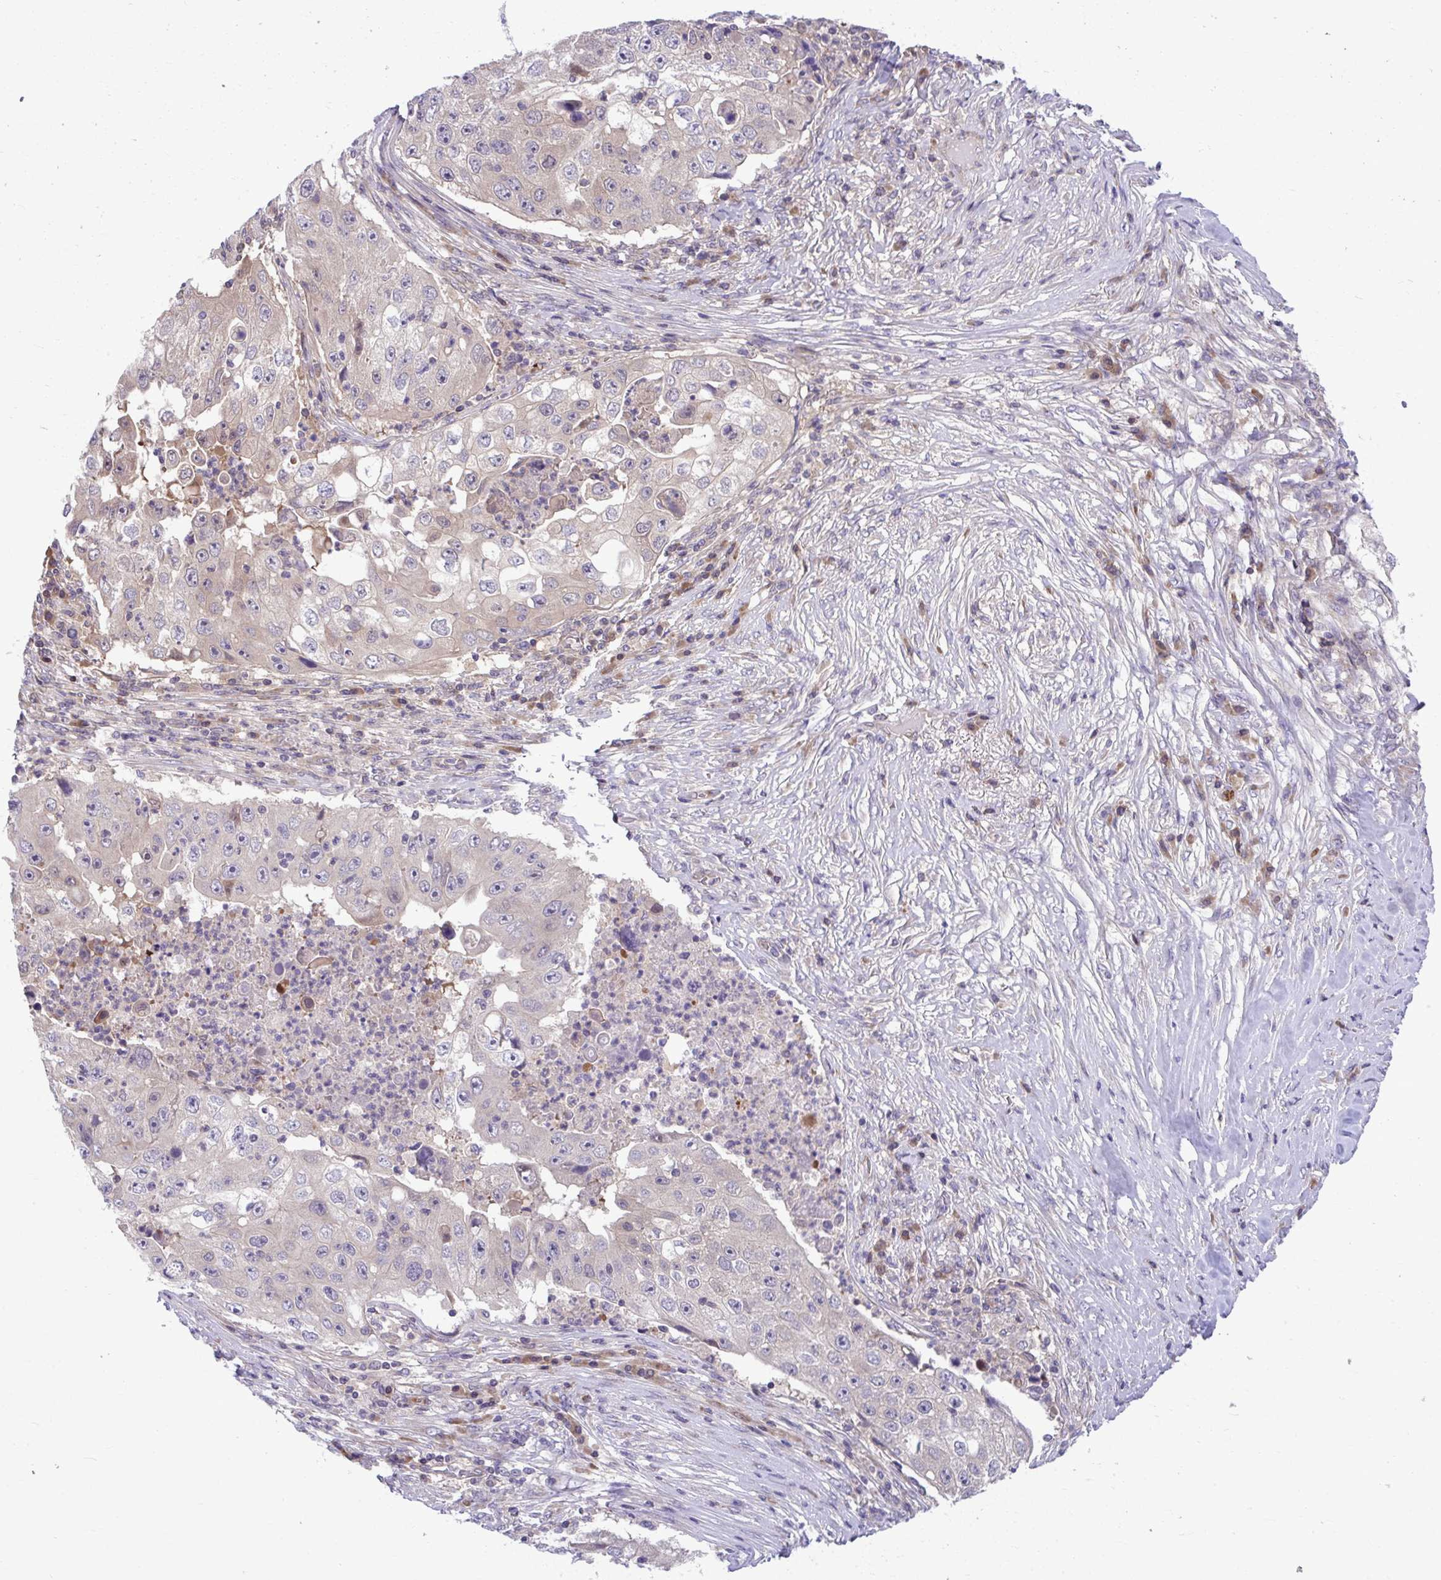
{"staining": {"intensity": "negative", "quantity": "none", "location": "none"}, "tissue": "lung cancer", "cell_type": "Tumor cells", "image_type": "cancer", "snomed": [{"axis": "morphology", "description": "Squamous cell carcinoma, NOS"}, {"axis": "topography", "description": "Lung"}], "caption": "Immunohistochemical staining of human lung cancer demonstrates no significant positivity in tumor cells.", "gene": "PCDHB7", "patient": {"sex": "male", "age": 64}}